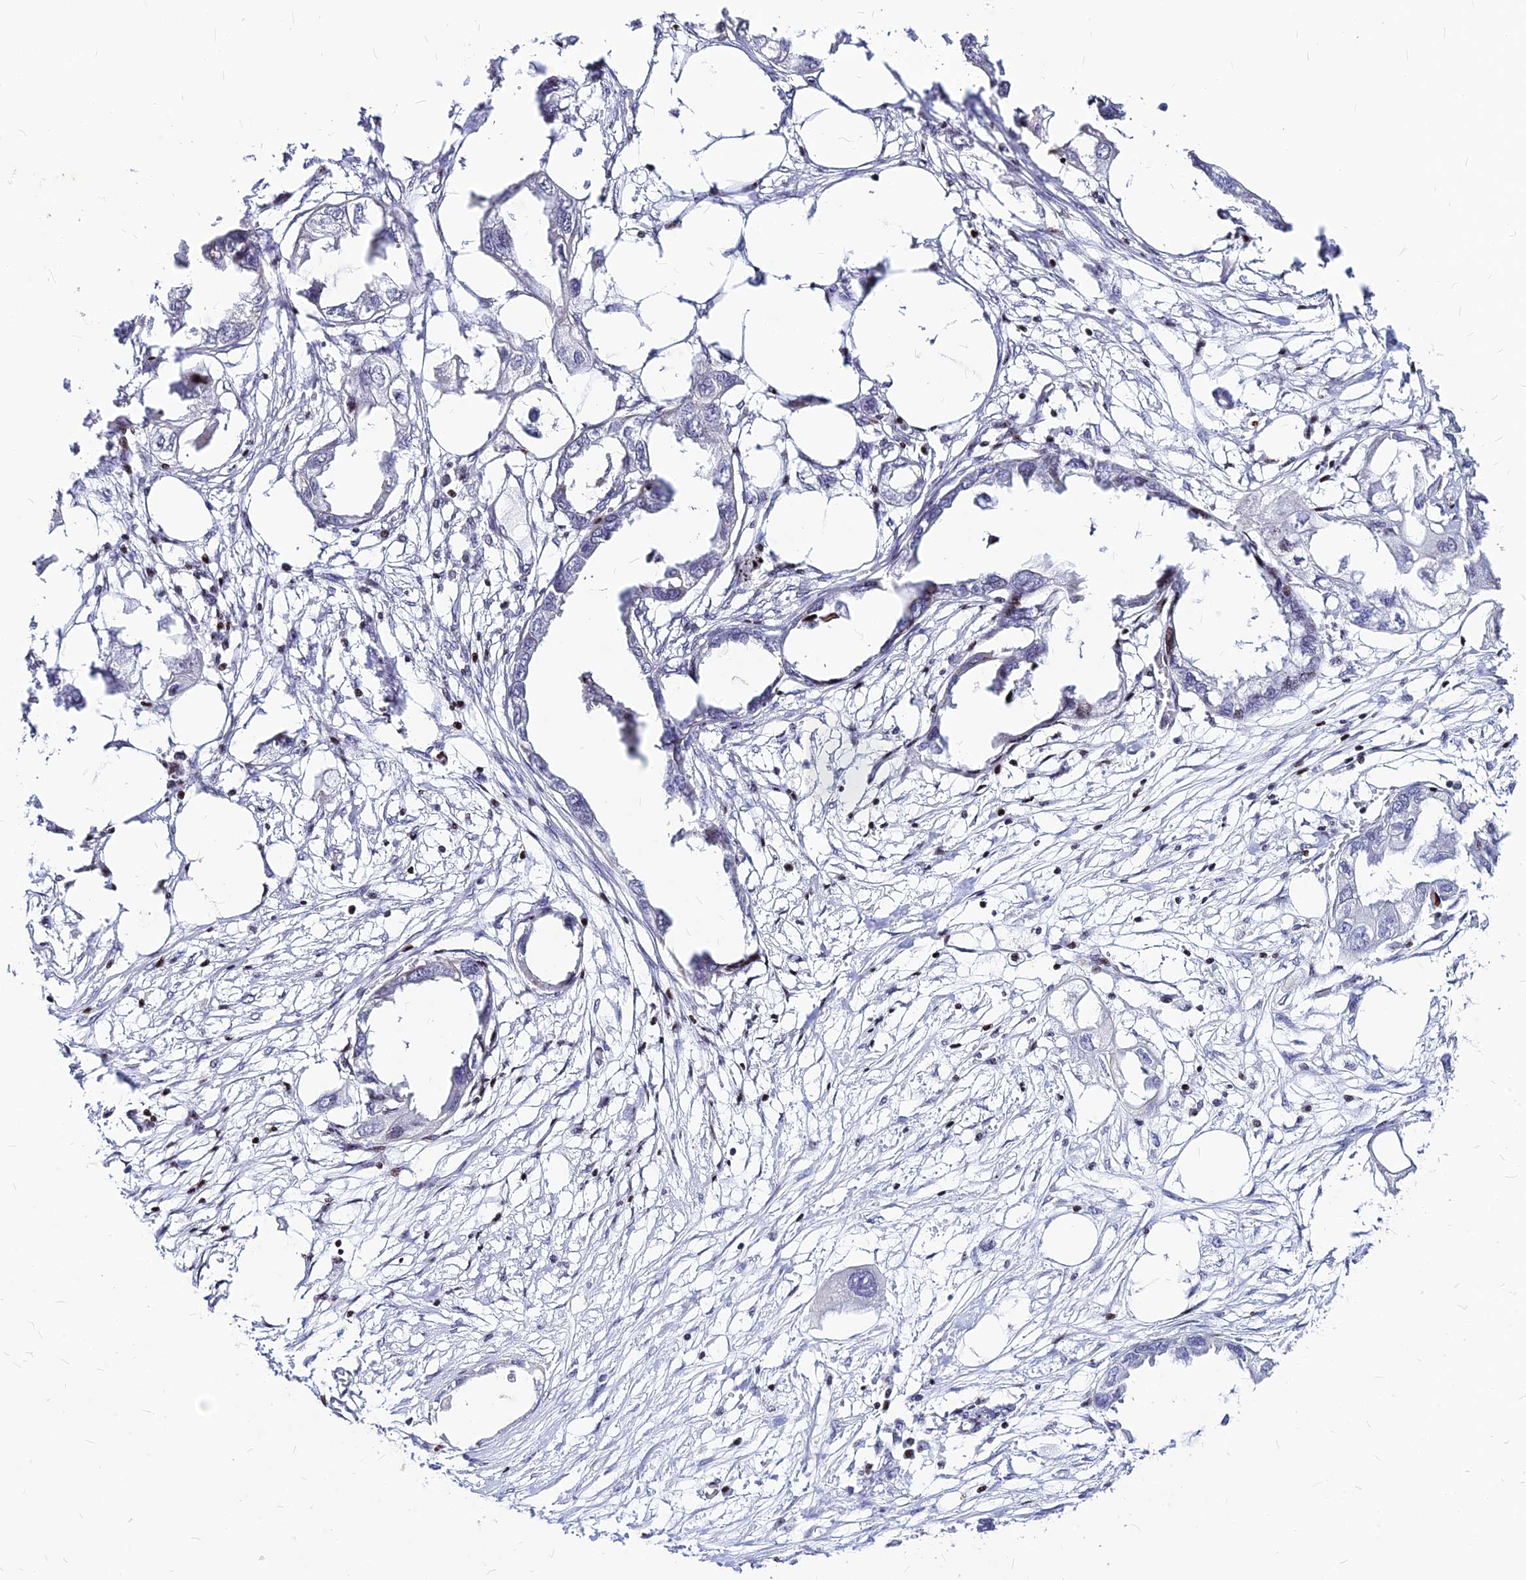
{"staining": {"intensity": "negative", "quantity": "none", "location": "none"}, "tissue": "endometrial cancer", "cell_type": "Tumor cells", "image_type": "cancer", "snomed": [{"axis": "morphology", "description": "Adenocarcinoma, NOS"}, {"axis": "morphology", "description": "Adenocarcinoma, metastatic, NOS"}, {"axis": "topography", "description": "Adipose tissue"}, {"axis": "topography", "description": "Endometrium"}], "caption": "DAB (3,3'-diaminobenzidine) immunohistochemical staining of human adenocarcinoma (endometrial) shows no significant positivity in tumor cells.", "gene": "PRPS1", "patient": {"sex": "female", "age": 67}}